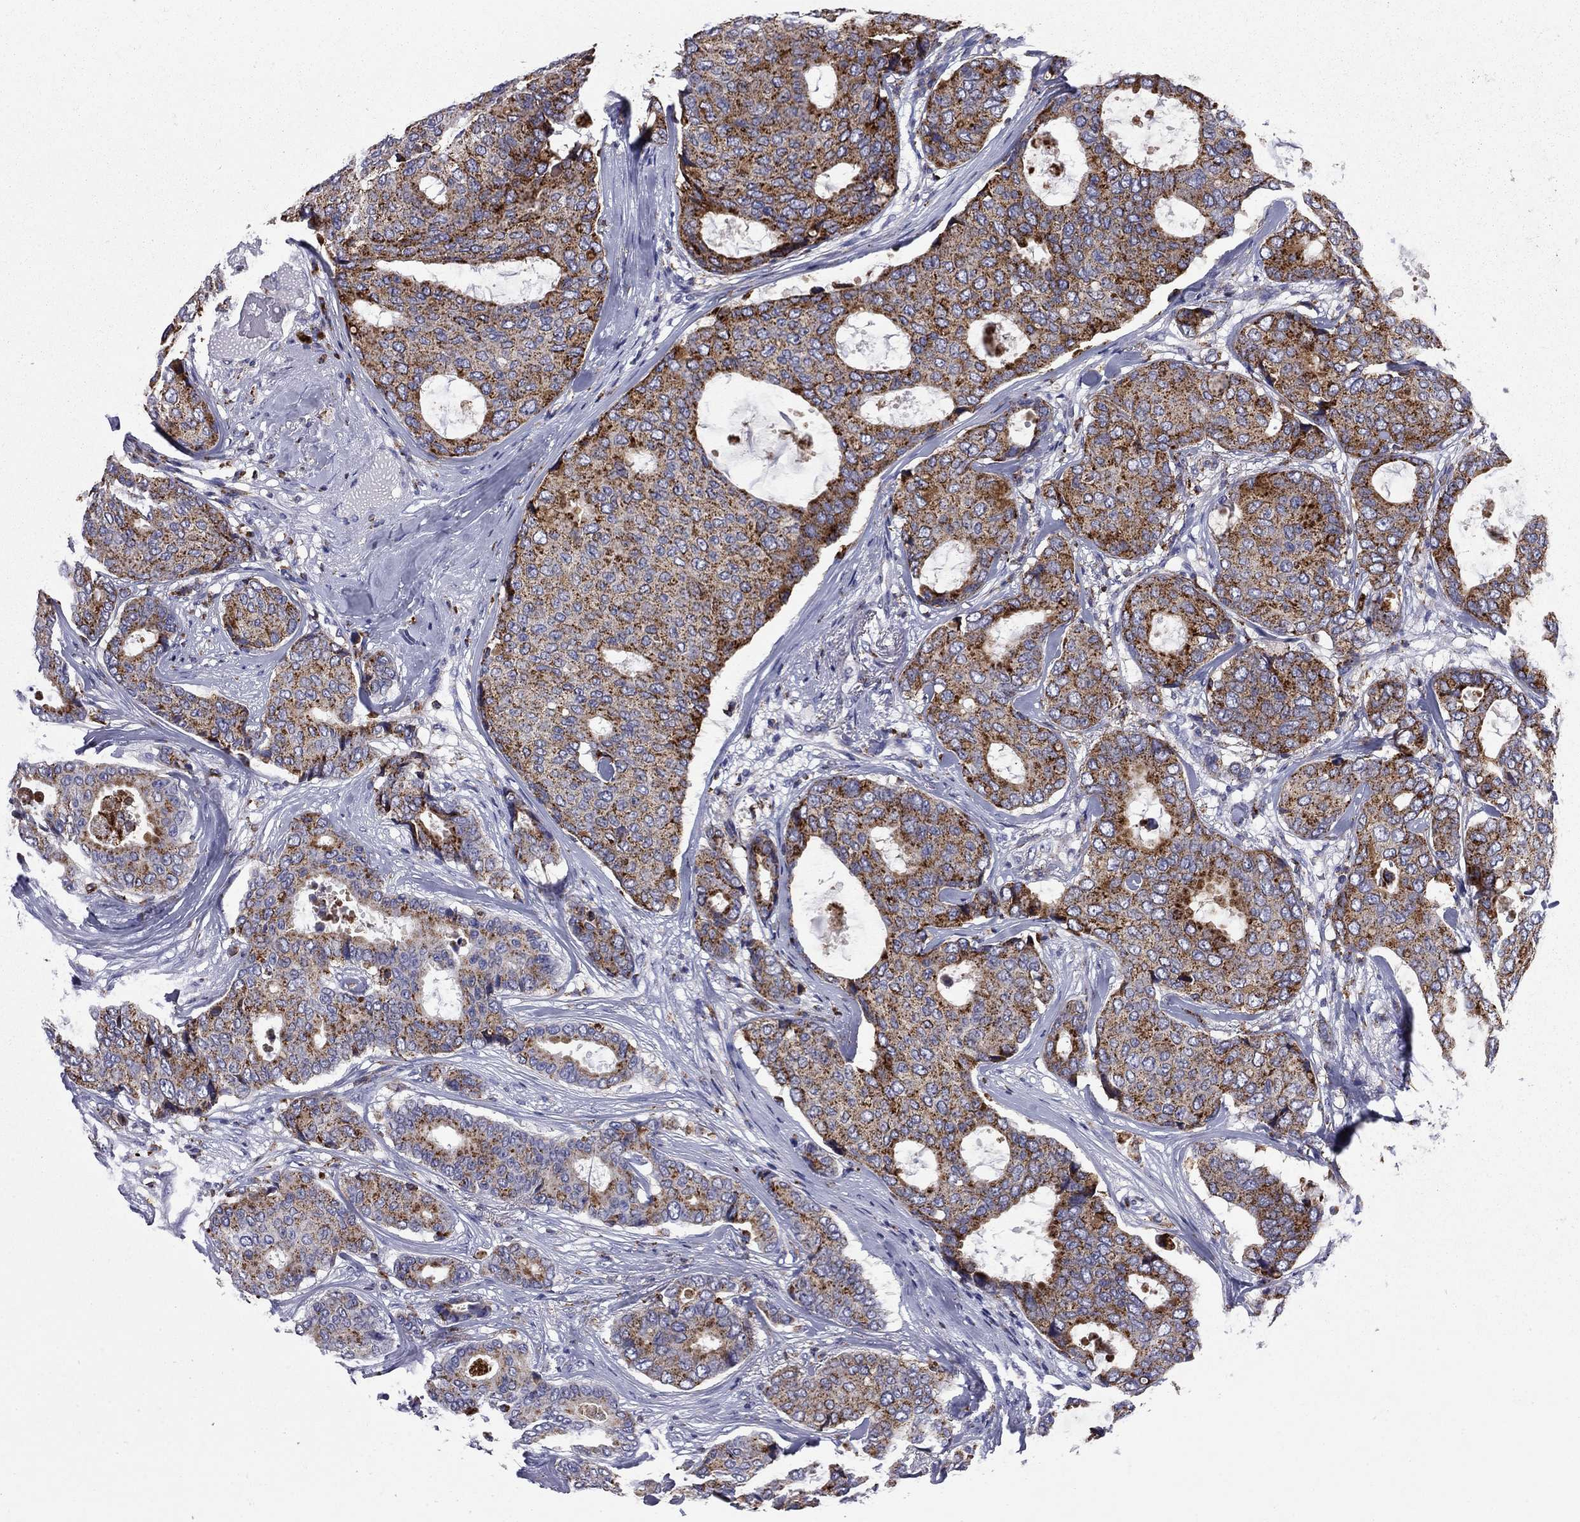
{"staining": {"intensity": "strong", "quantity": "25%-75%", "location": "cytoplasmic/membranous"}, "tissue": "breast cancer", "cell_type": "Tumor cells", "image_type": "cancer", "snomed": [{"axis": "morphology", "description": "Duct carcinoma"}, {"axis": "topography", "description": "Breast"}], "caption": "Protein expression analysis of human breast cancer (infiltrating ductal carcinoma) reveals strong cytoplasmic/membranous staining in approximately 25%-75% of tumor cells. The staining was performed using DAB (3,3'-diaminobenzidine), with brown indicating positive protein expression. Nuclei are stained blue with hematoxylin.", "gene": "MADCAM1", "patient": {"sex": "female", "age": 75}}